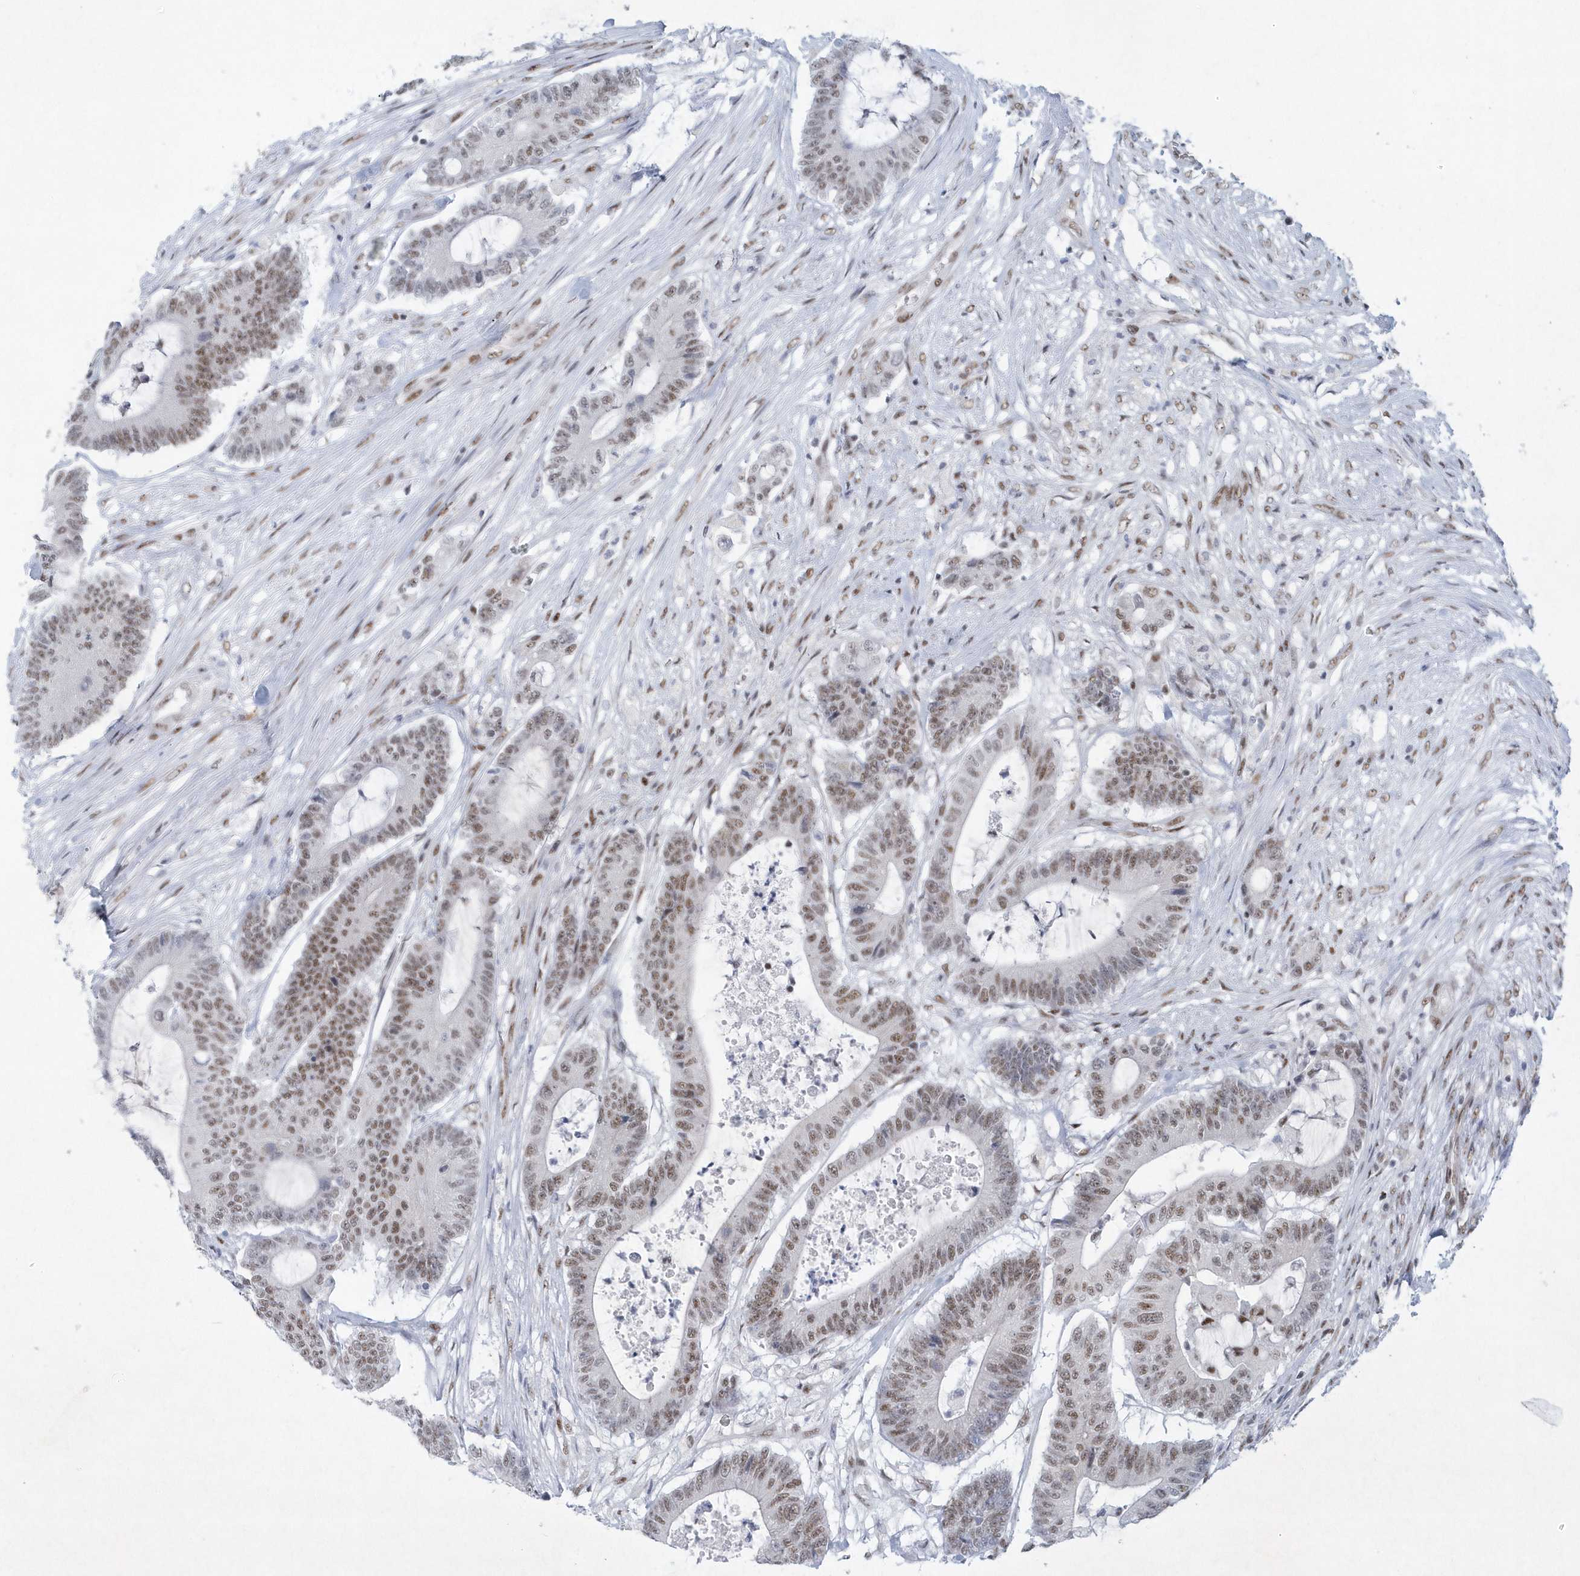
{"staining": {"intensity": "moderate", "quantity": ">75%", "location": "nuclear"}, "tissue": "colorectal cancer", "cell_type": "Tumor cells", "image_type": "cancer", "snomed": [{"axis": "morphology", "description": "Adenocarcinoma, NOS"}, {"axis": "topography", "description": "Colon"}], "caption": "Immunohistochemical staining of human colorectal cancer (adenocarcinoma) displays medium levels of moderate nuclear staining in approximately >75% of tumor cells.", "gene": "DCLRE1A", "patient": {"sex": "female", "age": 84}}